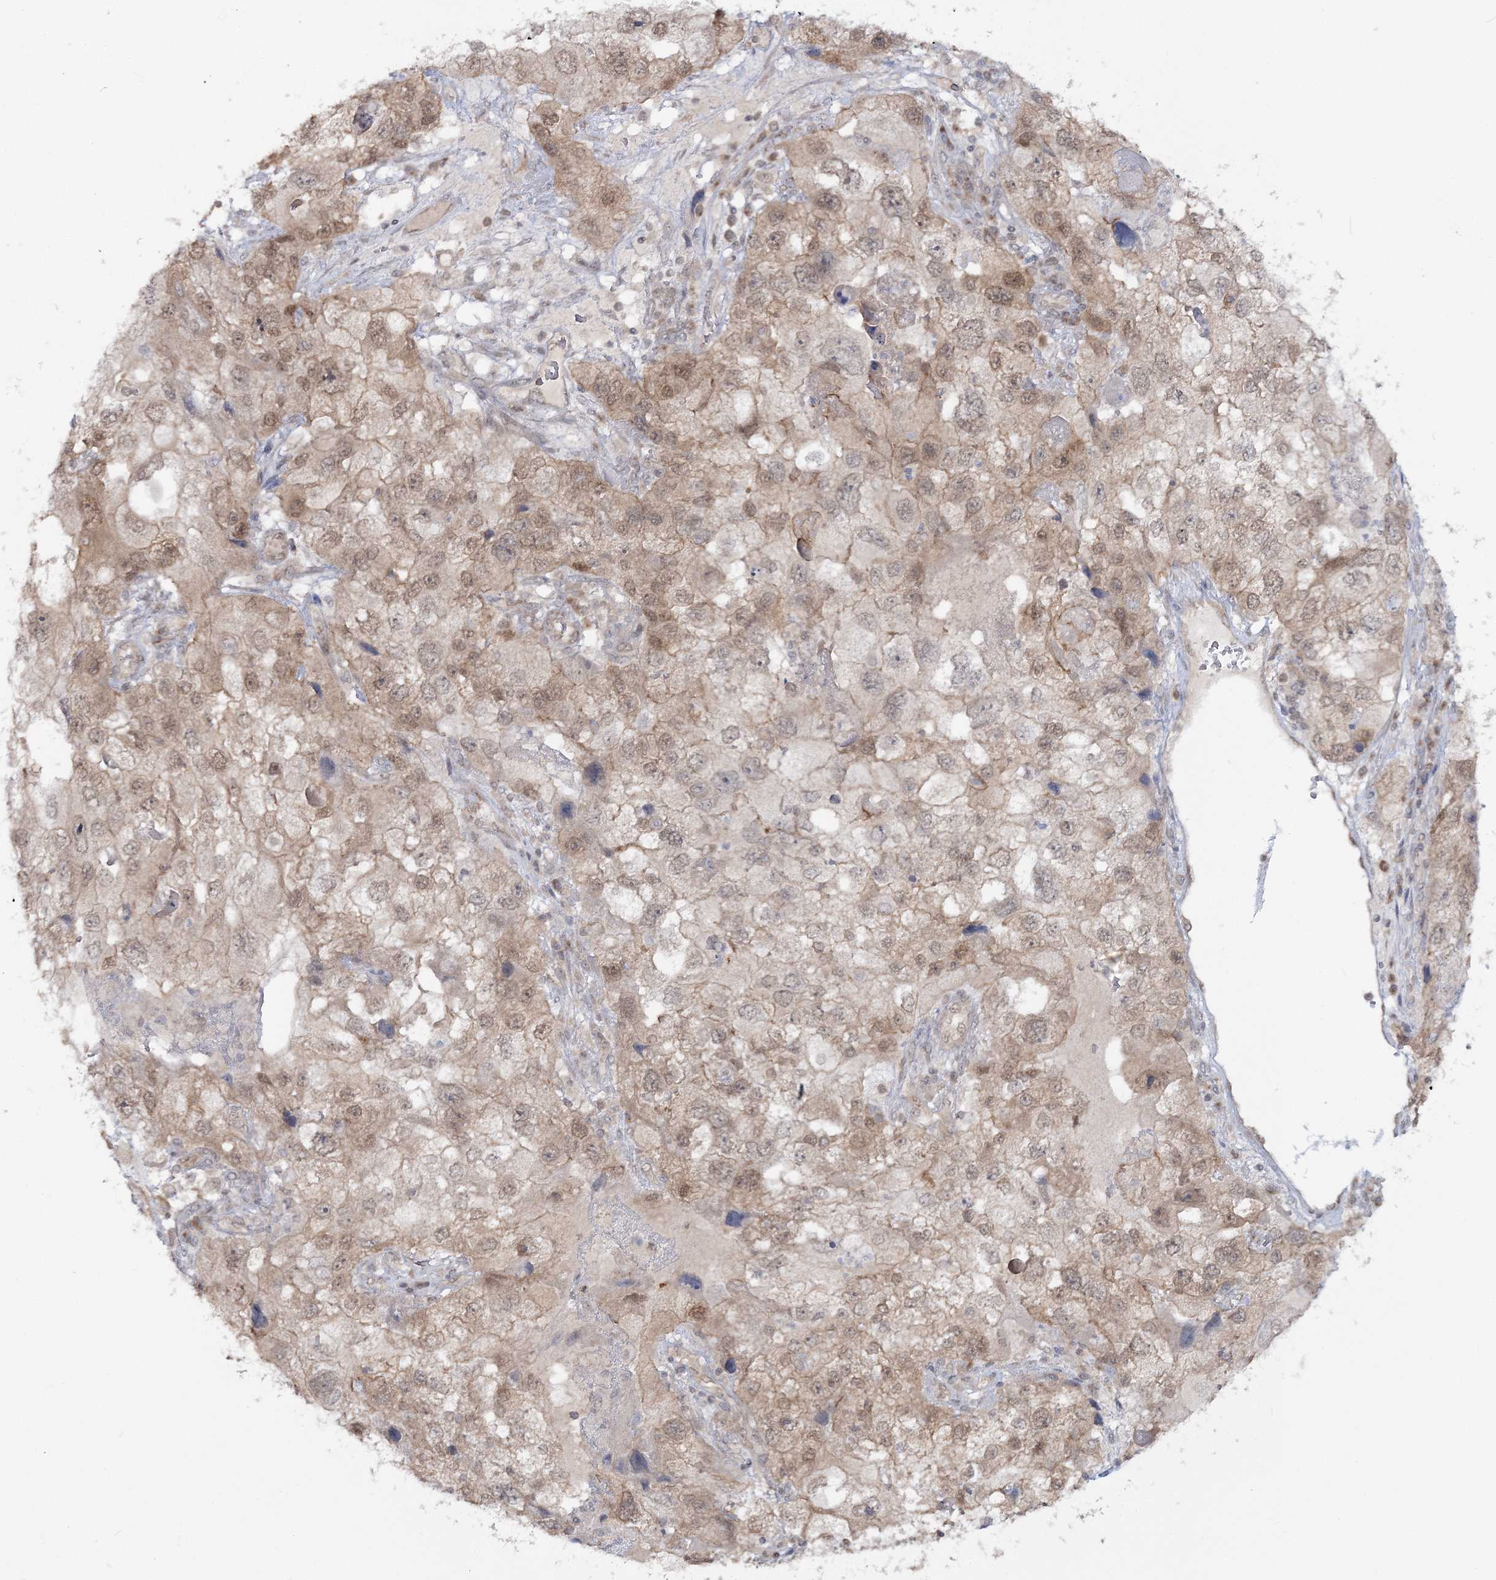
{"staining": {"intensity": "weak", "quantity": "25%-75%", "location": "cytoplasmic/membranous,nuclear"}, "tissue": "endometrial cancer", "cell_type": "Tumor cells", "image_type": "cancer", "snomed": [{"axis": "morphology", "description": "Adenocarcinoma, NOS"}, {"axis": "topography", "description": "Endometrium"}], "caption": "Immunohistochemistry (DAB (3,3'-diaminobenzidine)) staining of human adenocarcinoma (endometrial) demonstrates weak cytoplasmic/membranous and nuclear protein staining in about 25%-75% of tumor cells.", "gene": "ZFAND6", "patient": {"sex": "female", "age": 49}}